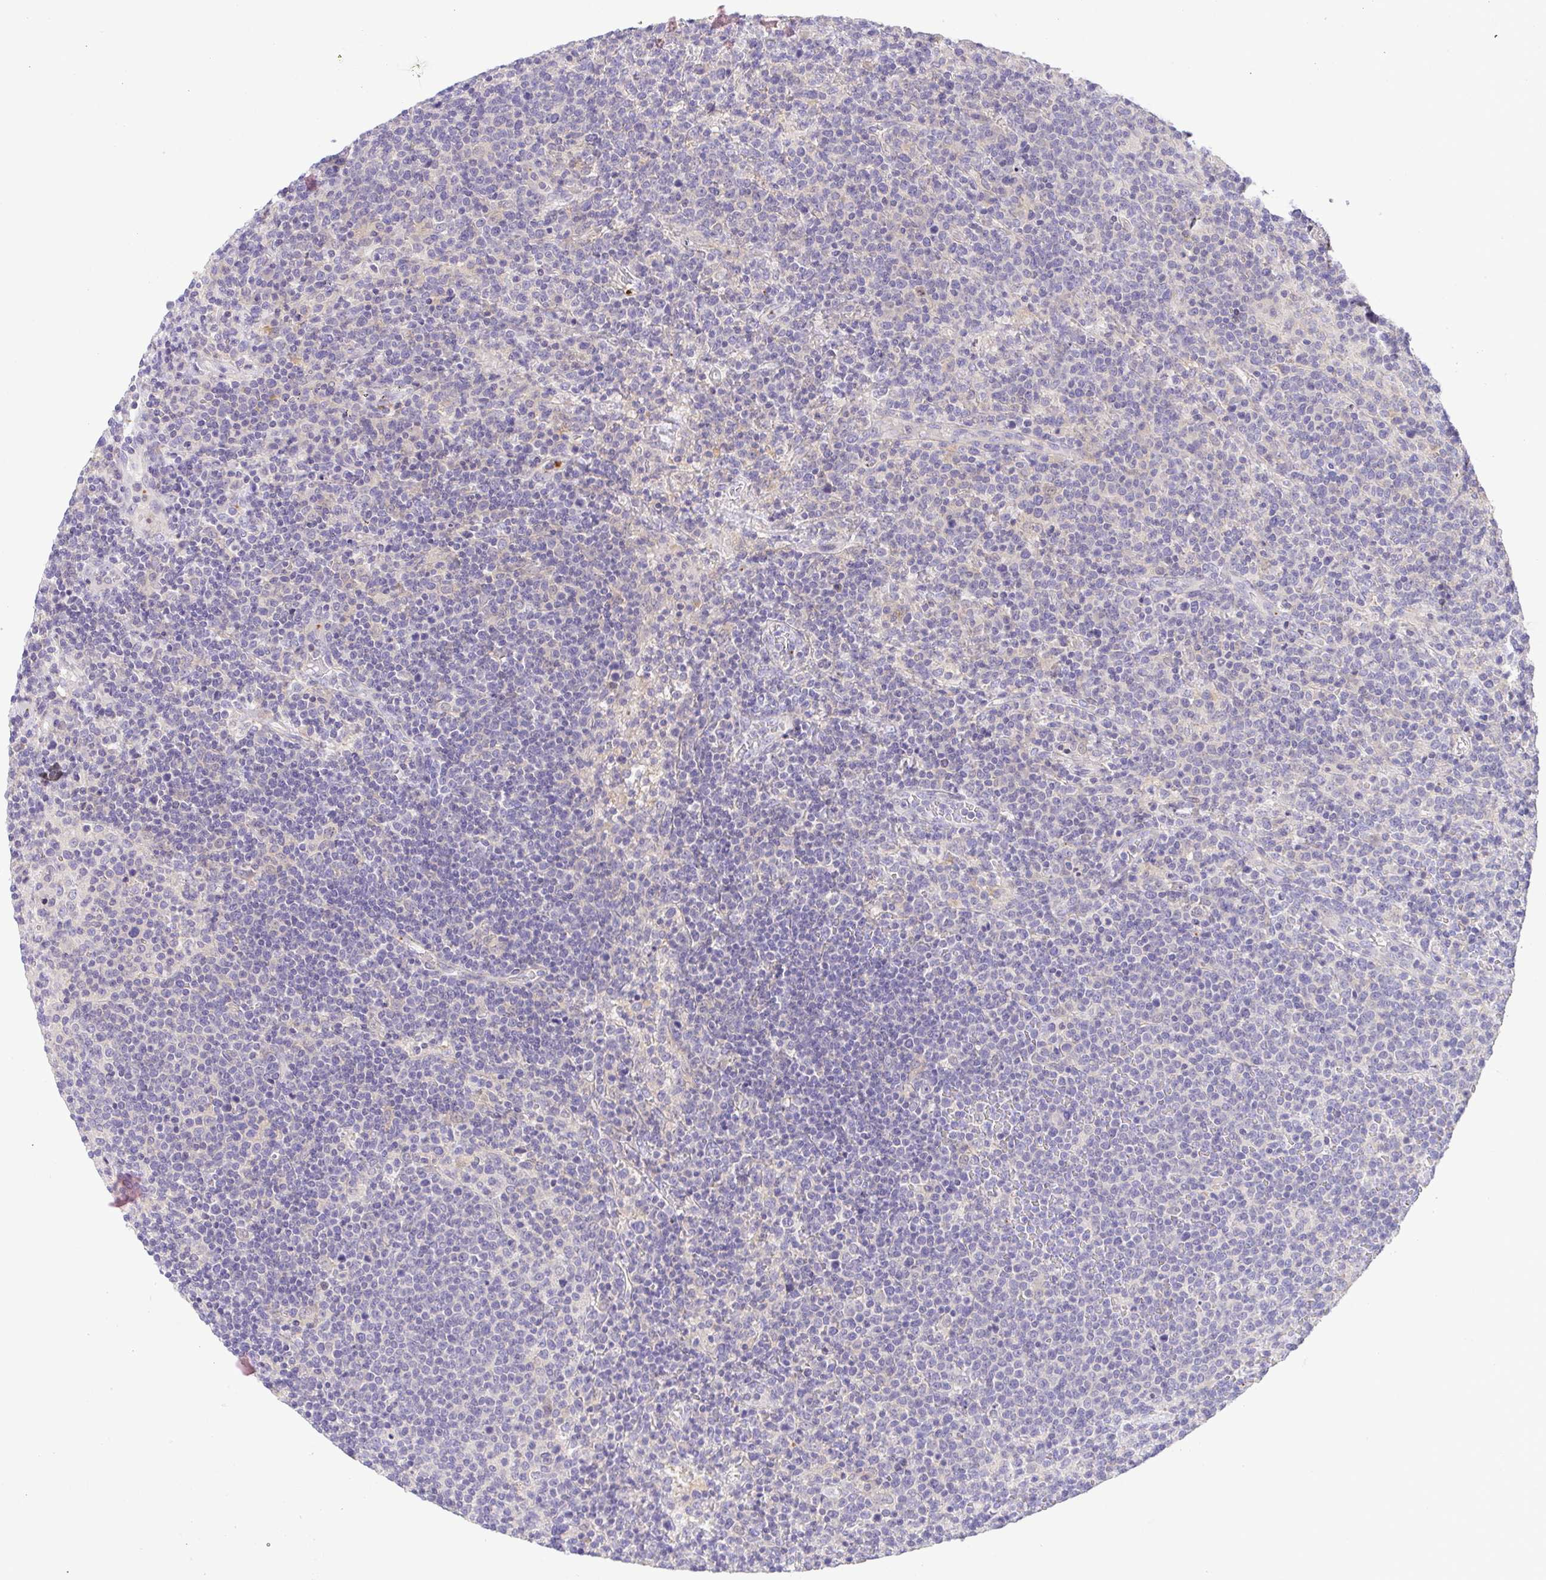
{"staining": {"intensity": "negative", "quantity": "none", "location": "none"}, "tissue": "lymphoma", "cell_type": "Tumor cells", "image_type": "cancer", "snomed": [{"axis": "morphology", "description": "Malignant lymphoma, non-Hodgkin's type, High grade"}, {"axis": "topography", "description": "Lymph node"}], "caption": "This is a micrograph of immunohistochemistry staining of lymphoma, which shows no expression in tumor cells. Brightfield microscopy of IHC stained with DAB (3,3'-diaminobenzidine) (brown) and hematoxylin (blue), captured at high magnification.", "gene": "PRR14L", "patient": {"sex": "male", "age": 61}}